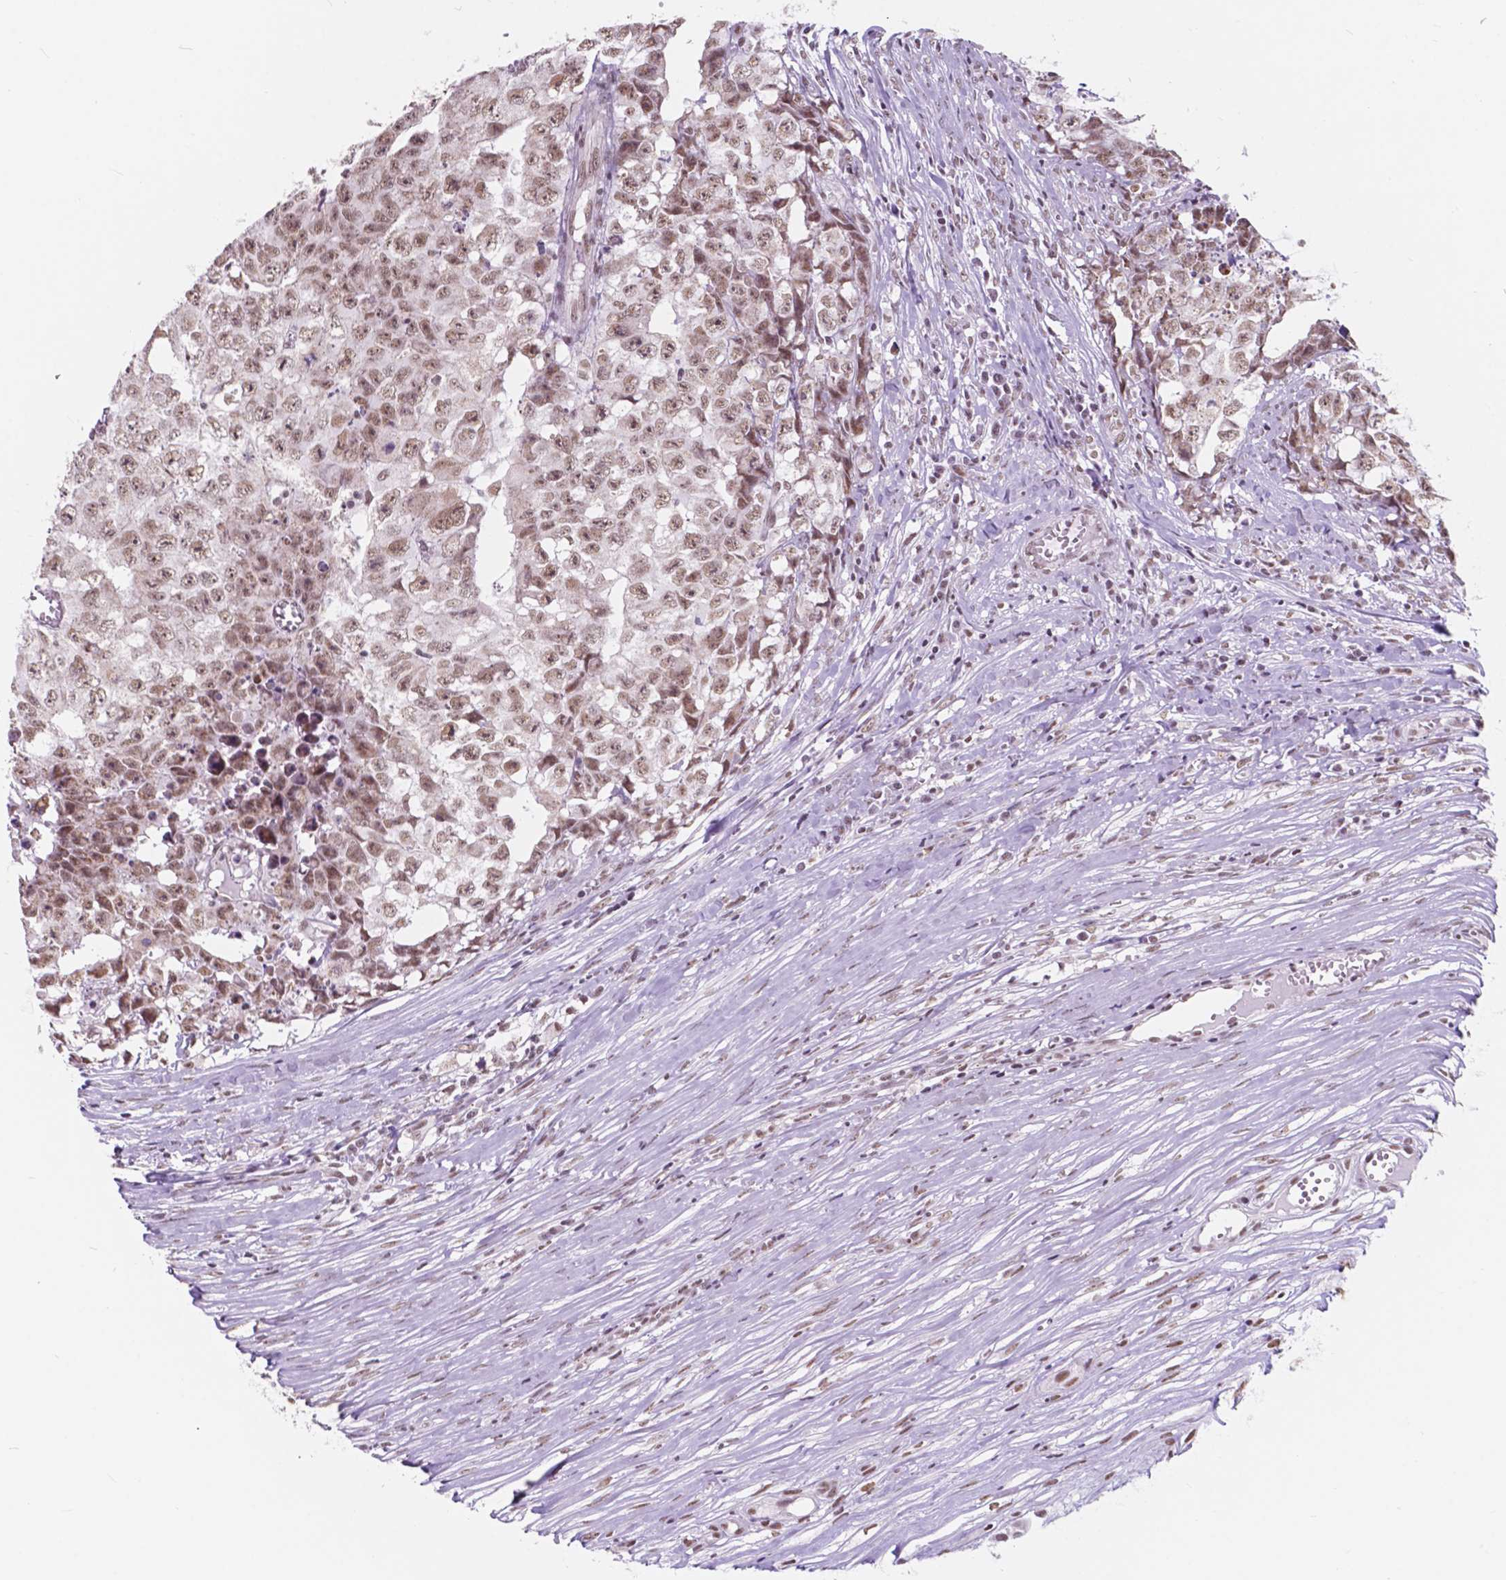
{"staining": {"intensity": "moderate", "quantity": ">75%", "location": "nuclear"}, "tissue": "testis cancer", "cell_type": "Tumor cells", "image_type": "cancer", "snomed": [{"axis": "morphology", "description": "Carcinoma, Embryonal, NOS"}, {"axis": "morphology", "description": "Teratoma, malignant, NOS"}, {"axis": "topography", "description": "Testis"}], "caption": "Approximately >75% of tumor cells in human testis cancer reveal moderate nuclear protein staining as visualized by brown immunohistochemical staining.", "gene": "BCAS2", "patient": {"sex": "male", "age": 24}}